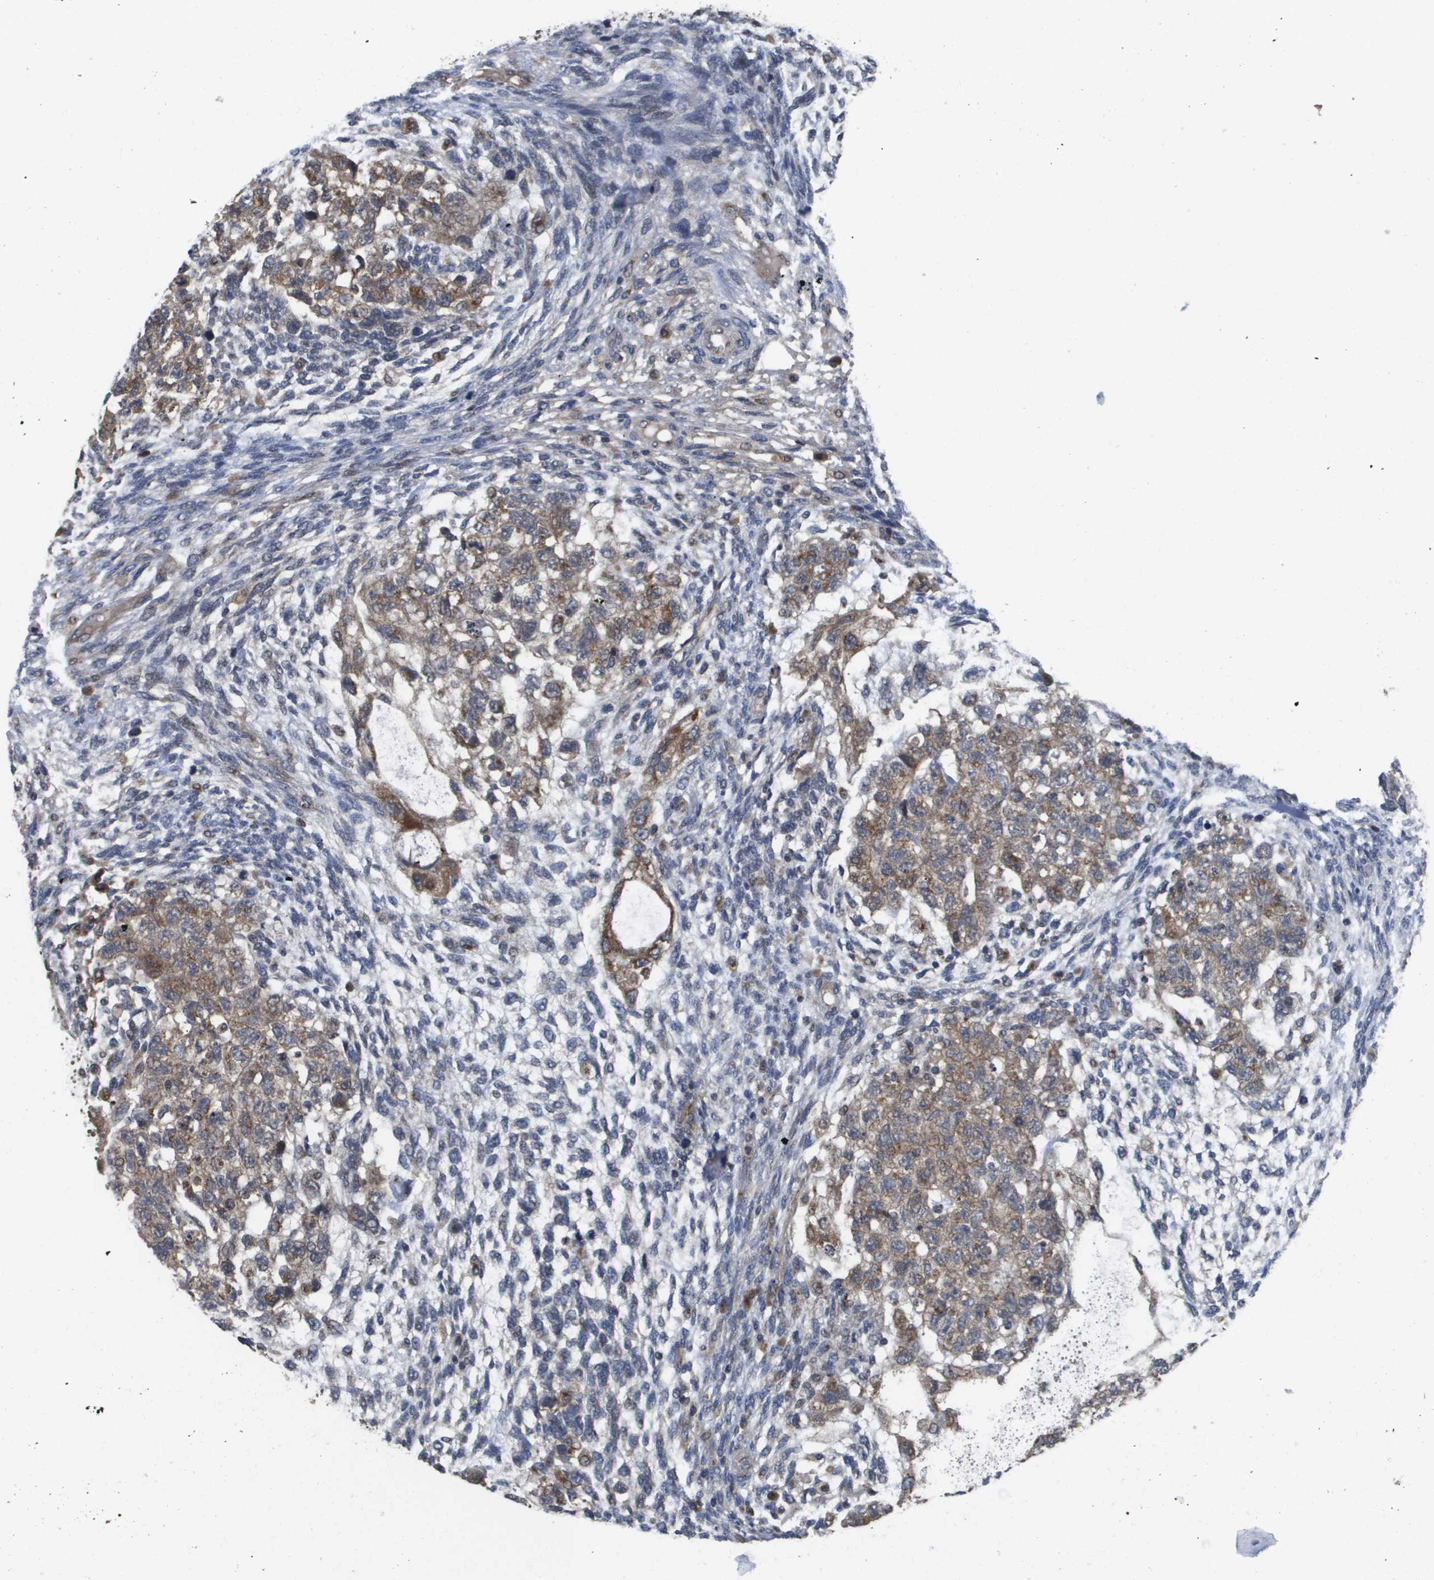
{"staining": {"intensity": "moderate", "quantity": ">75%", "location": "cytoplasmic/membranous"}, "tissue": "testis cancer", "cell_type": "Tumor cells", "image_type": "cancer", "snomed": [{"axis": "morphology", "description": "Normal tissue, NOS"}, {"axis": "morphology", "description": "Carcinoma, Embryonal, NOS"}, {"axis": "topography", "description": "Testis"}], "caption": "Moderate cytoplasmic/membranous positivity is seen in approximately >75% of tumor cells in testis cancer.", "gene": "PCK1", "patient": {"sex": "male", "age": 36}}